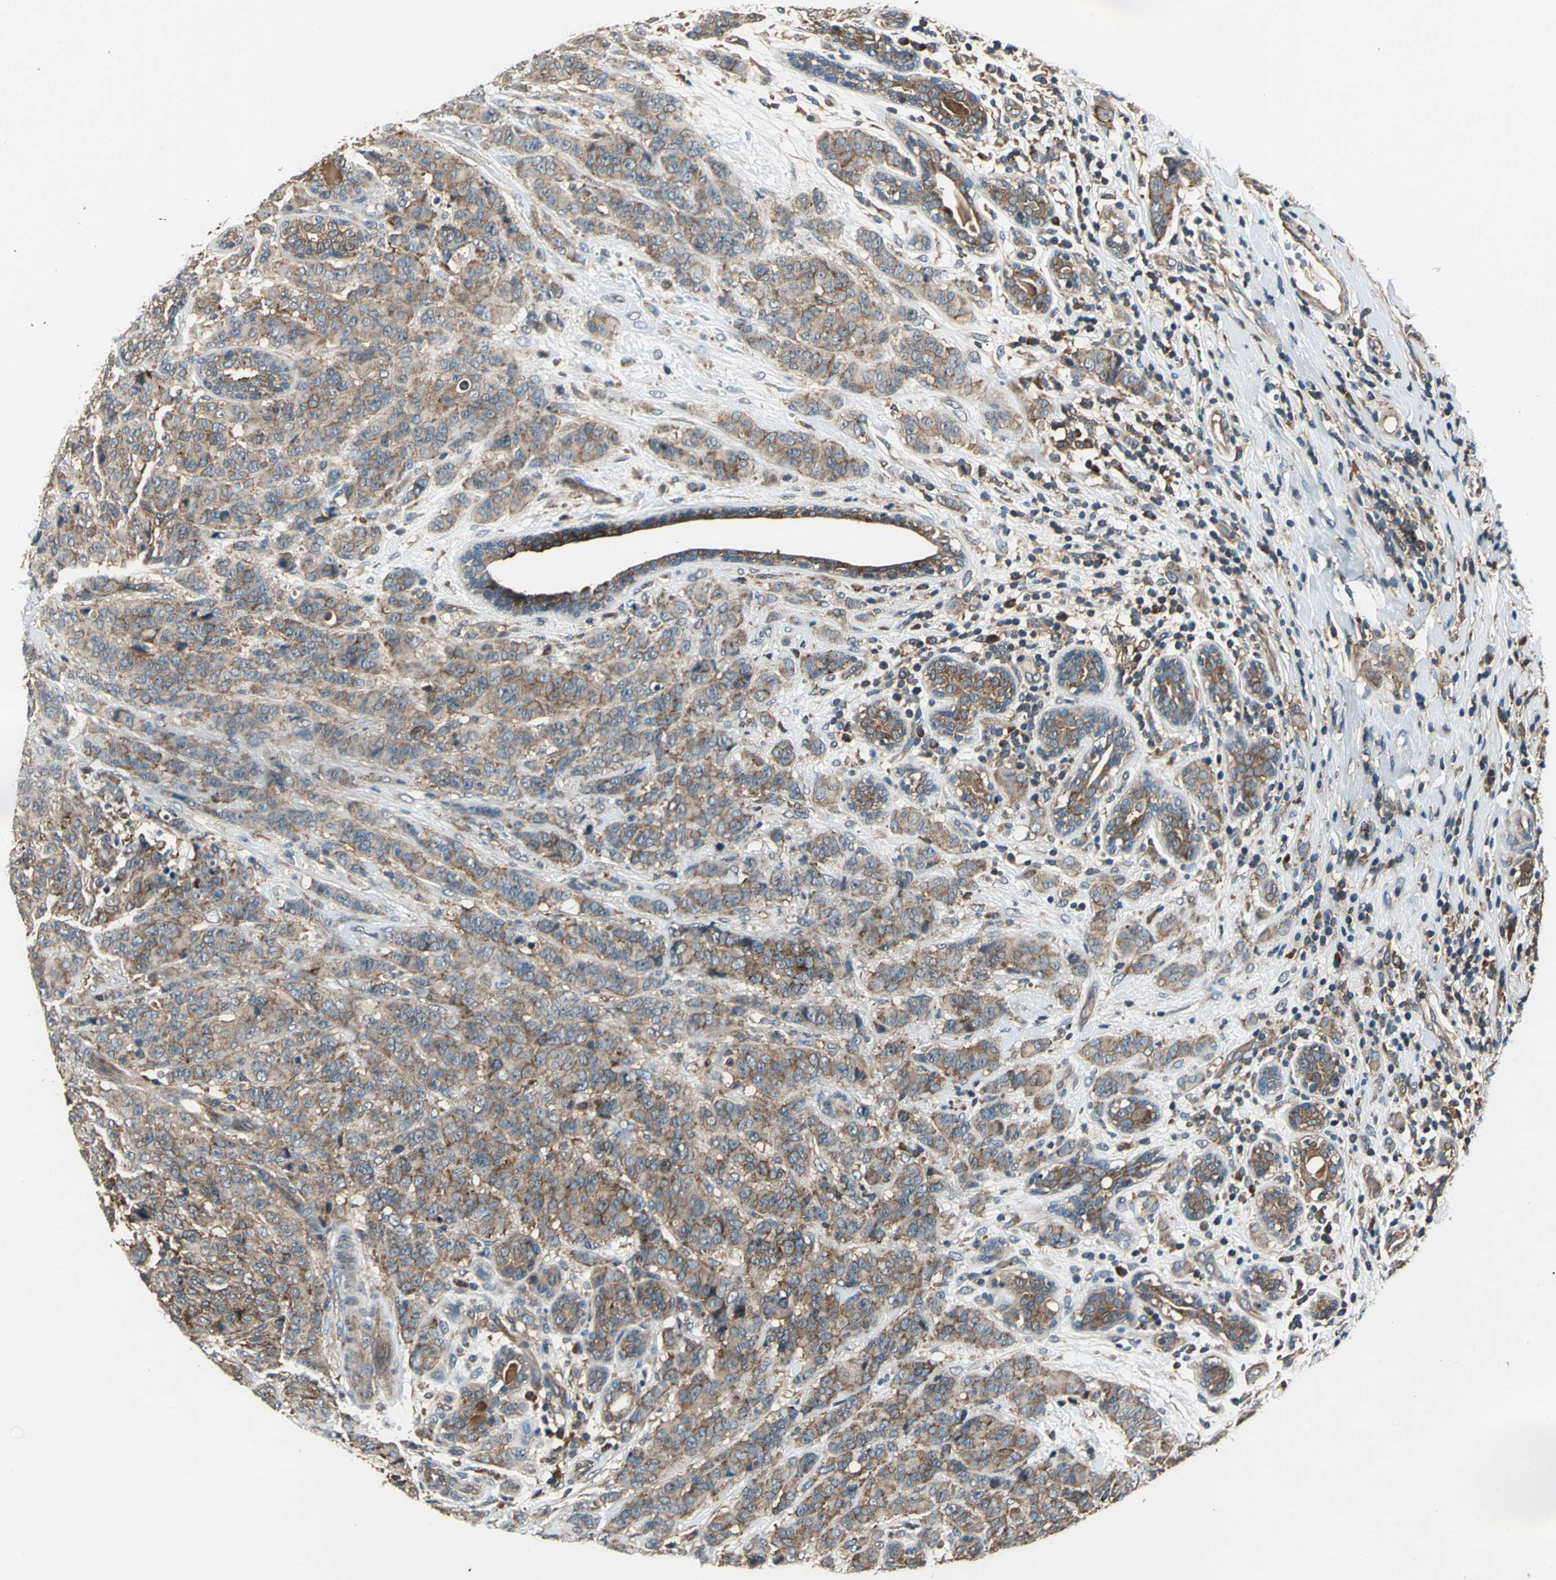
{"staining": {"intensity": "moderate", "quantity": ">75%", "location": "cytoplasmic/membranous"}, "tissue": "breast cancer", "cell_type": "Tumor cells", "image_type": "cancer", "snomed": [{"axis": "morphology", "description": "Duct carcinoma"}, {"axis": "topography", "description": "Breast"}], "caption": "The immunohistochemical stain highlights moderate cytoplasmic/membranous expression in tumor cells of breast cancer tissue.", "gene": "EIF2B2", "patient": {"sex": "female", "age": 40}}